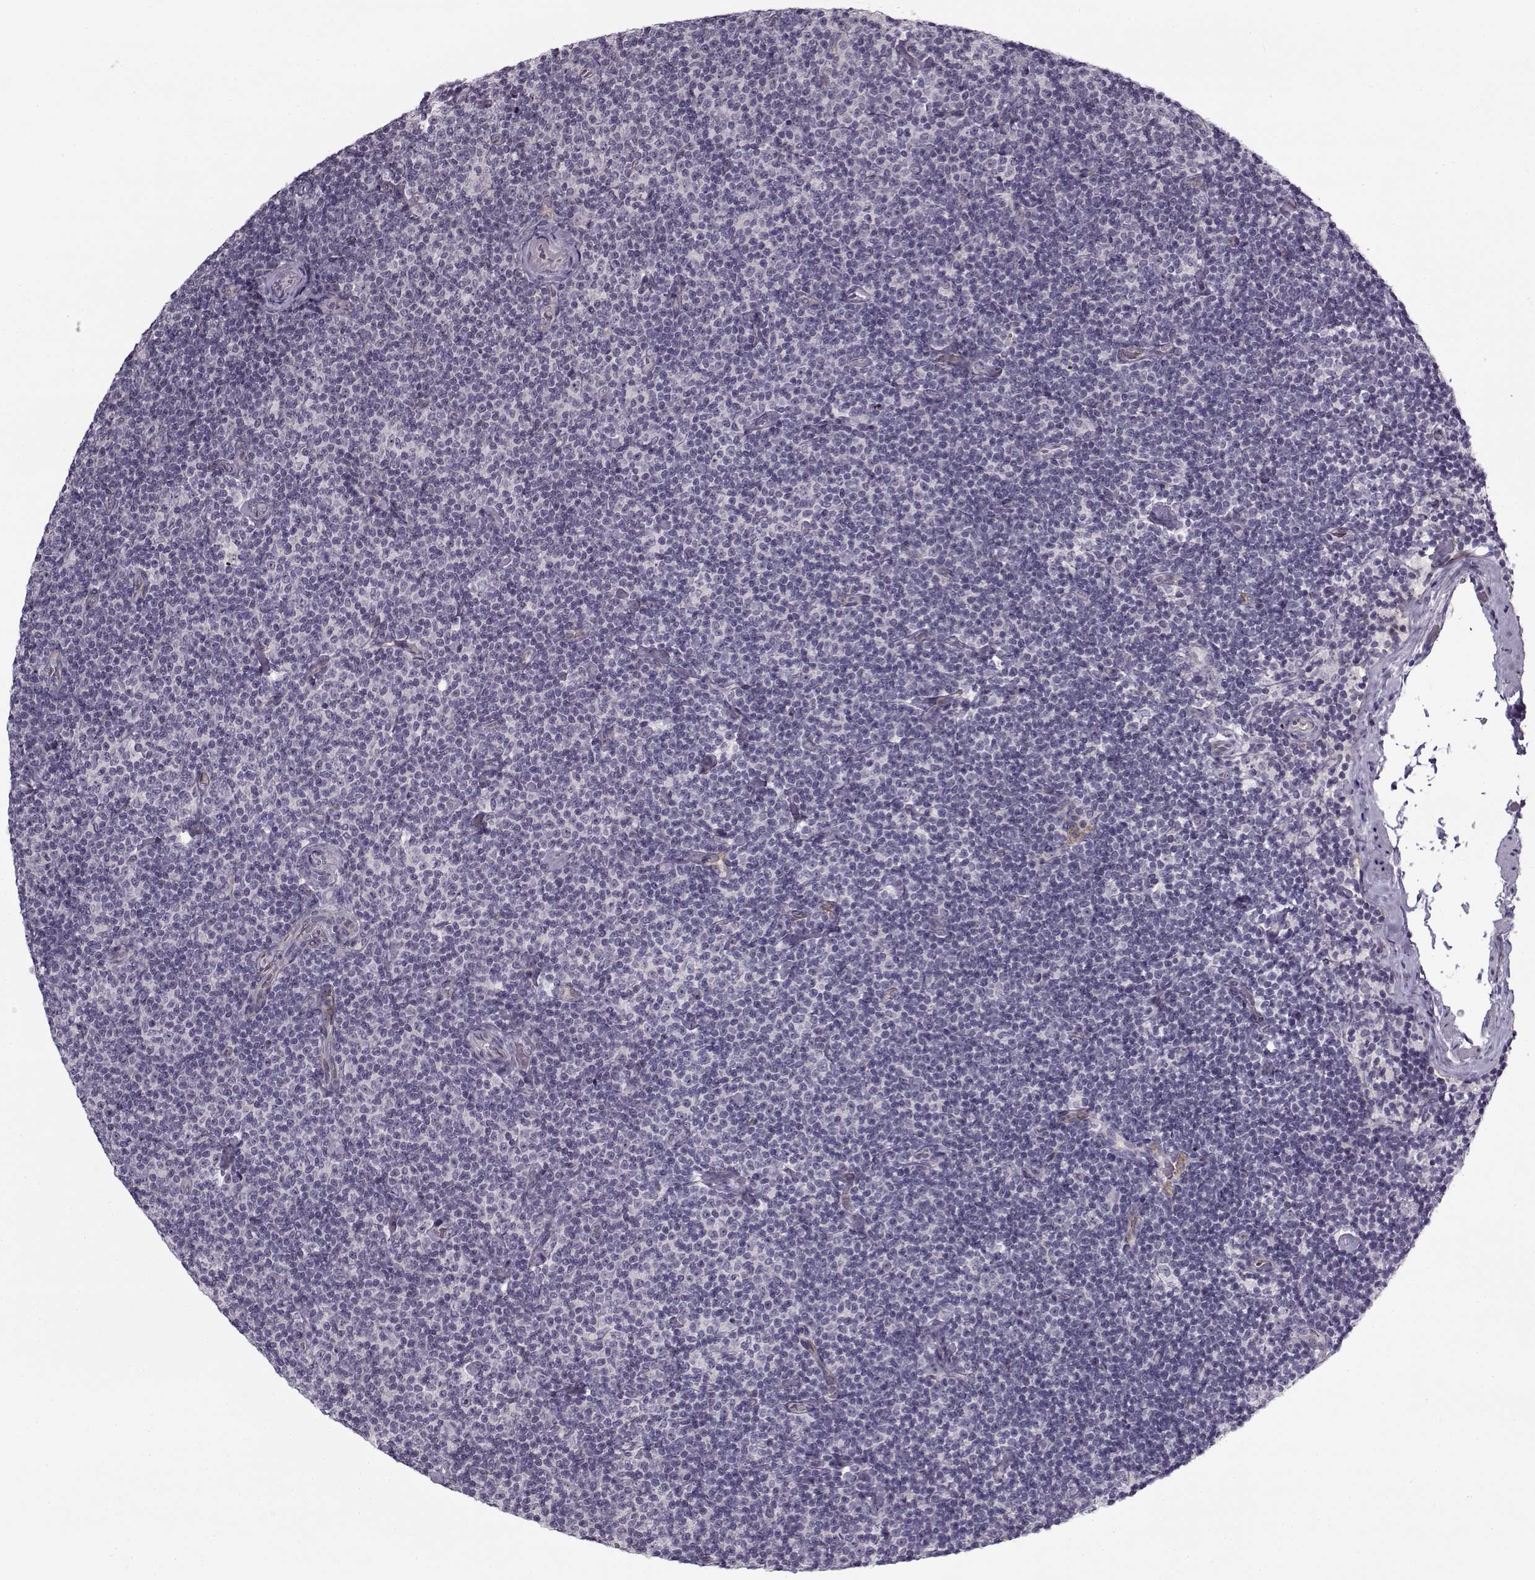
{"staining": {"intensity": "negative", "quantity": "none", "location": "none"}, "tissue": "lymphoma", "cell_type": "Tumor cells", "image_type": "cancer", "snomed": [{"axis": "morphology", "description": "Malignant lymphoma, non-Hodgkin's type, Low grade"}, {"axis": "topography", "description": "Lymph node"}], "caption": "The photomicrograph demonstrates no significant positivity in tumor cells of lymphoma. (Immunohistochemistry, brightfield microscopy, high magnification).", "gene": "PNMT", "patient": {"sex": "male", "age": 81}}